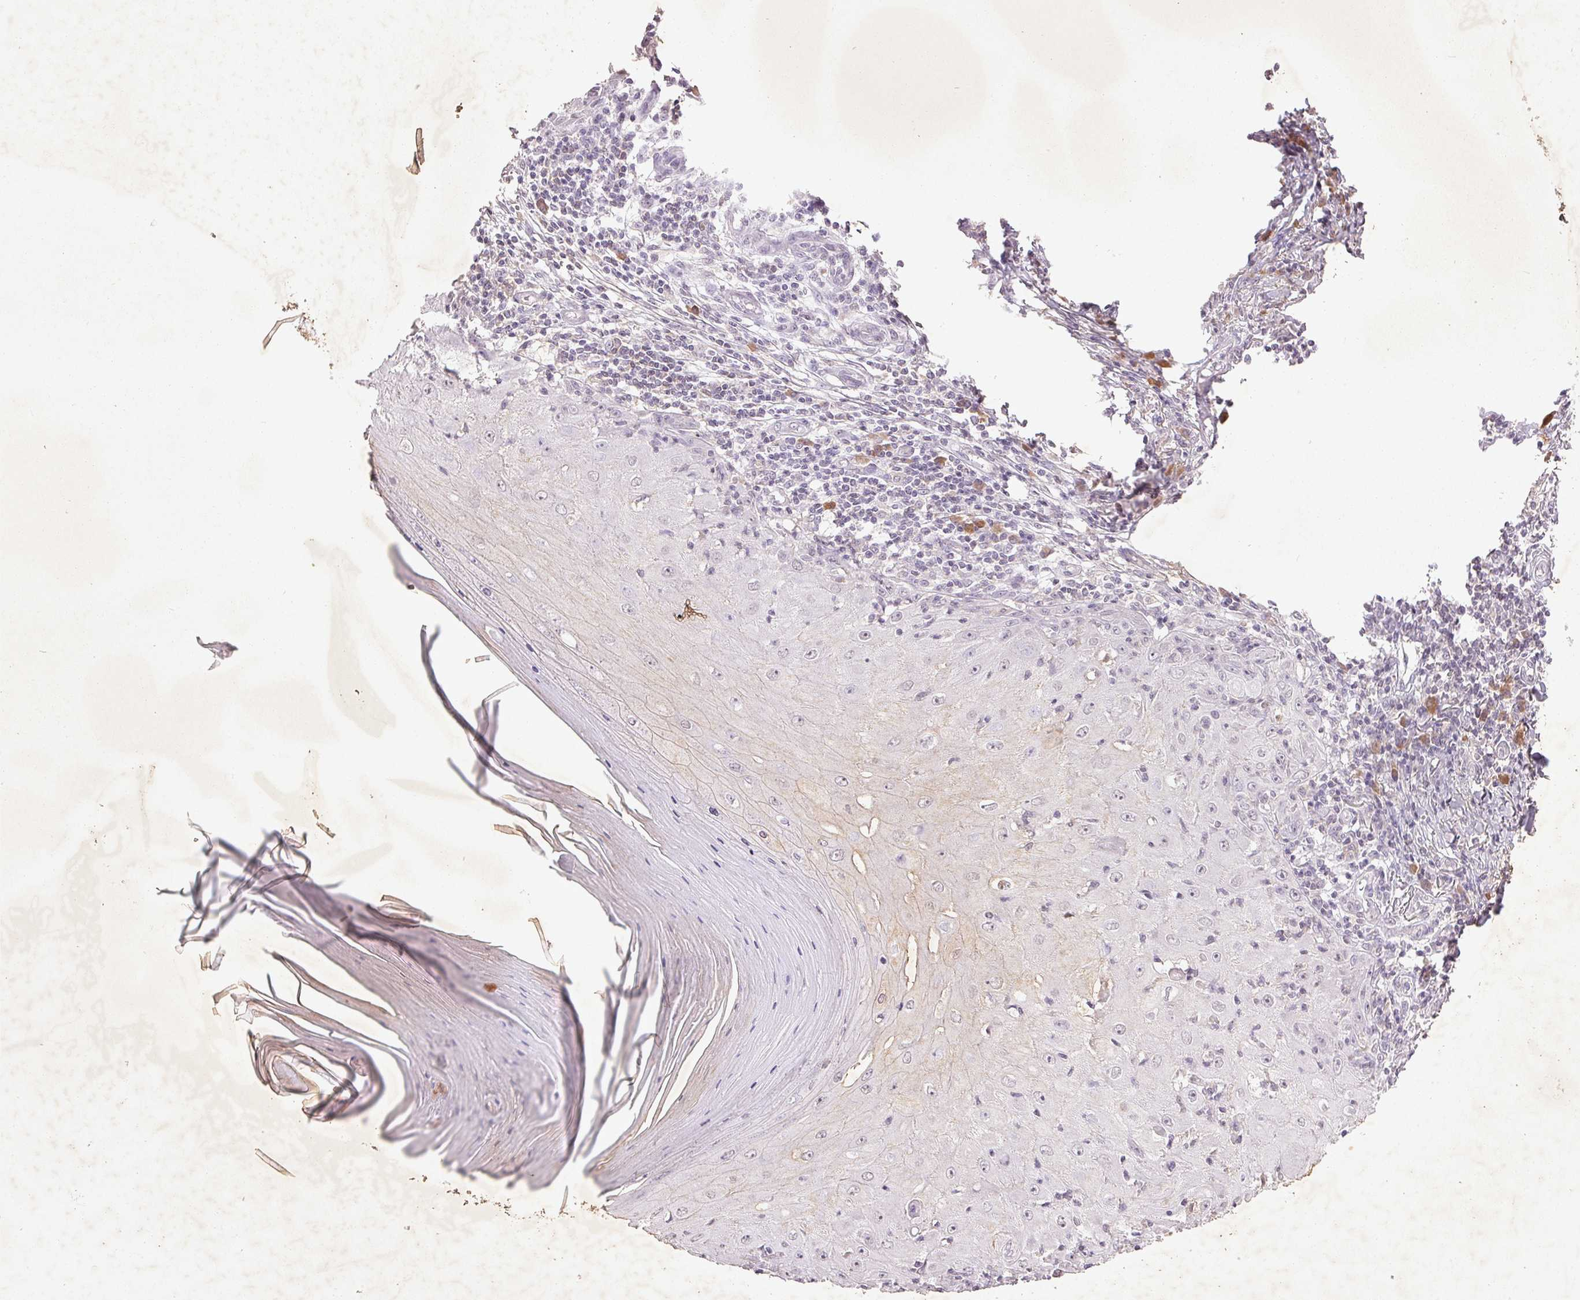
{"staining": {"intensity": "negative", "quantity": "none", "location": "none"}, "tissue": "skin cancer", "cell_type": "Tumor cells", "image_type": "cancer", "snomed": [{"axis": "morphology", "description": "Squamous cell carcinoma, NOS"}, {"axis": "topography", "description": "Skin"}], "caption": "There is no significant expression in tumor cells of skin squamous cell carcinoma.", "gene": "FAM168B", "patient": {"sex": "female", "age": 73}}